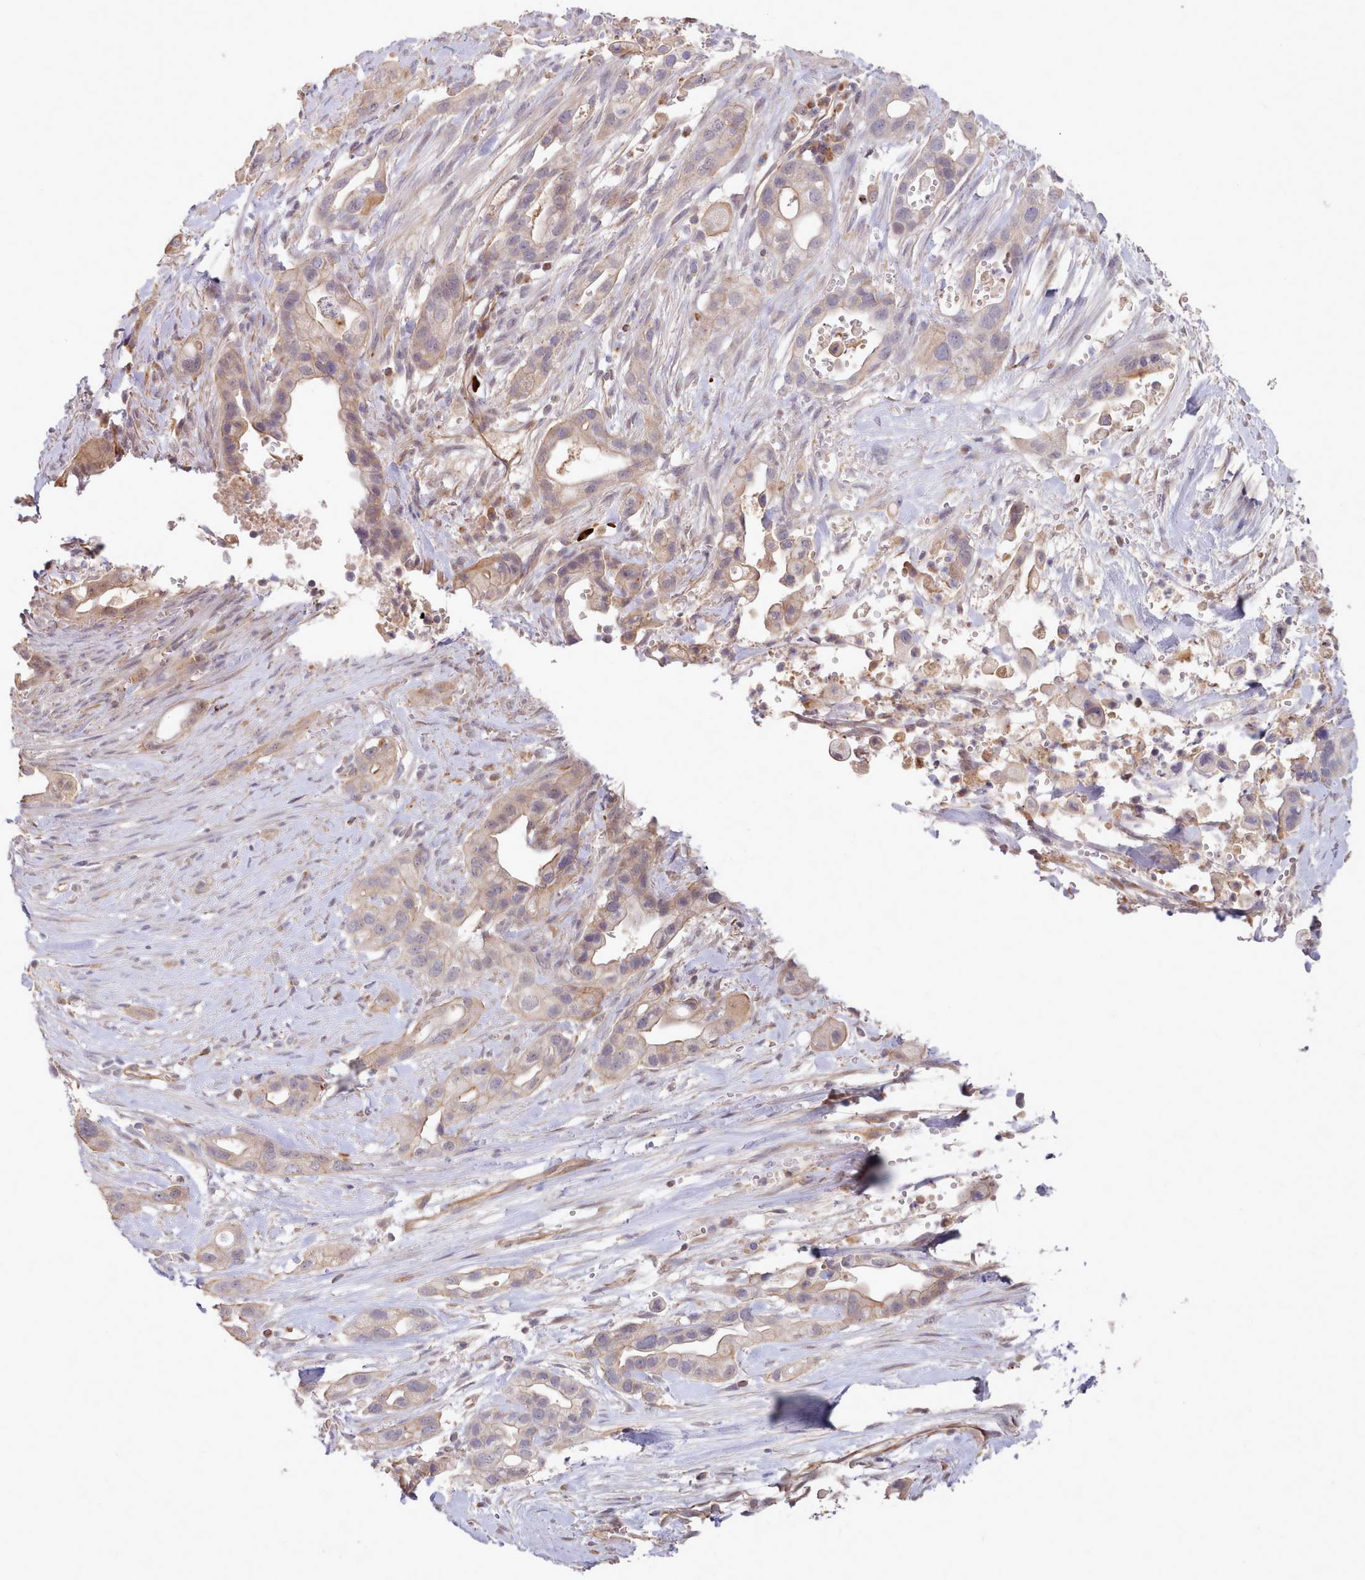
{"staining": {"intensity": "moderate", "quantity": "25%-75%", "location": "cytoplasmic/membranous"}, "tissue": "pancreatic cancer", "cell_type": "Tumor cells", "image_type": "cancer", "snomed": [{"axis": "morphology", "description": "Adenocarcinoma, NOS"}, {"axis": "topography", "description": "Pancreas"}], "caption": "About 25%-75% of tumor cells in pancreatic cancer reveal moderate cytoplasmic/membranous protein positivity as visualized by brown immunohistochemical staining.", "gene": "ZC3H13", "patient": {"sex": "male", "age": 44}}